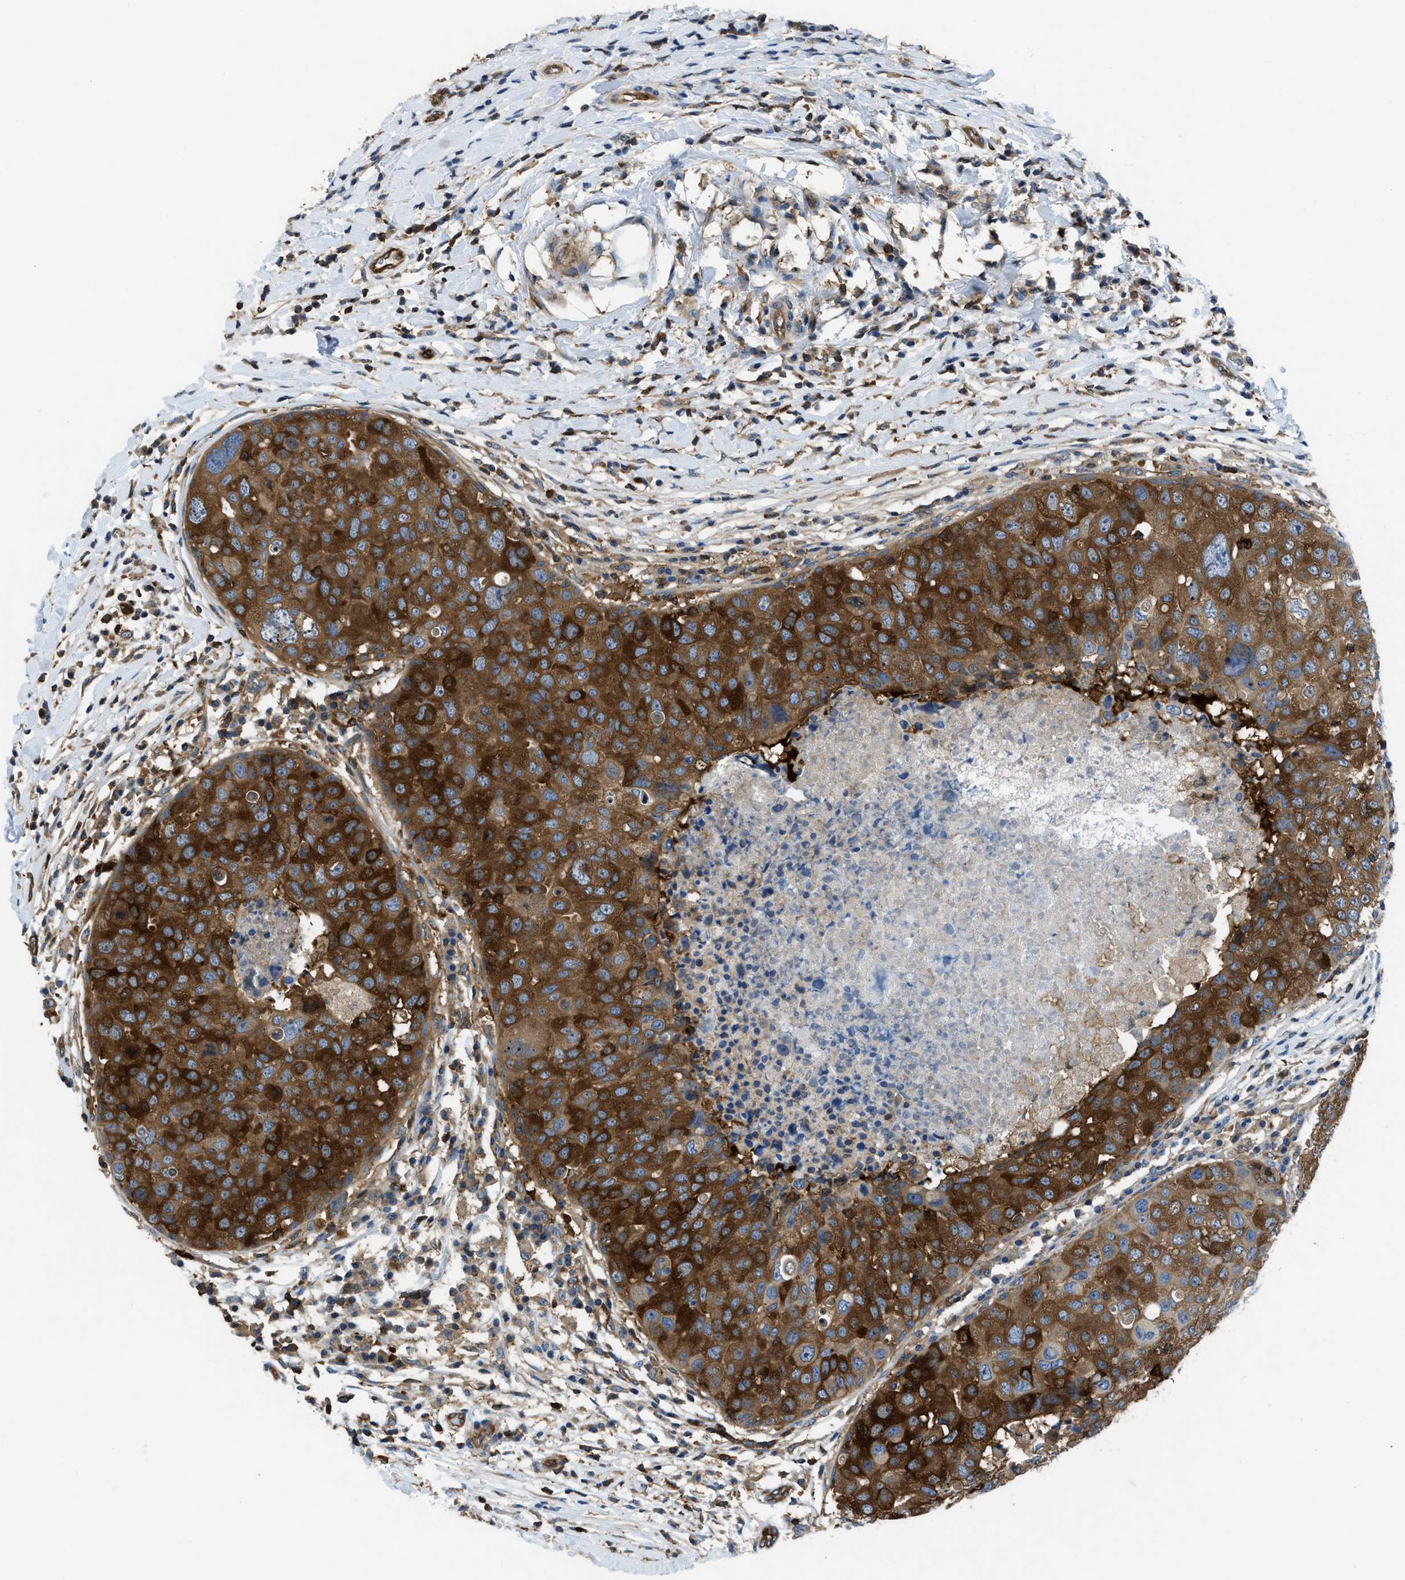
{"staining": {"intensity": "strong", "quantity": "25%-75%", "location": "cytoplasmic/membranous"}, "tissue": "breast cancer", "cell_type": "Tumor cells", "image_type": "cancer", "snomed": [{"axis": "morphology", "description": "Duct carcinoma"}, {"axis": "topography", "description": "Breast"}], "caption": "Breast cancer (invasive ductal carcinoma) was stained to show a protein in brown. There is high levels of strong cytoplasmic/membranous positivity in about 25%-75% of tumor cells.", "gene": "PFKP", "patient": {"sex": "female", "age": 27}}